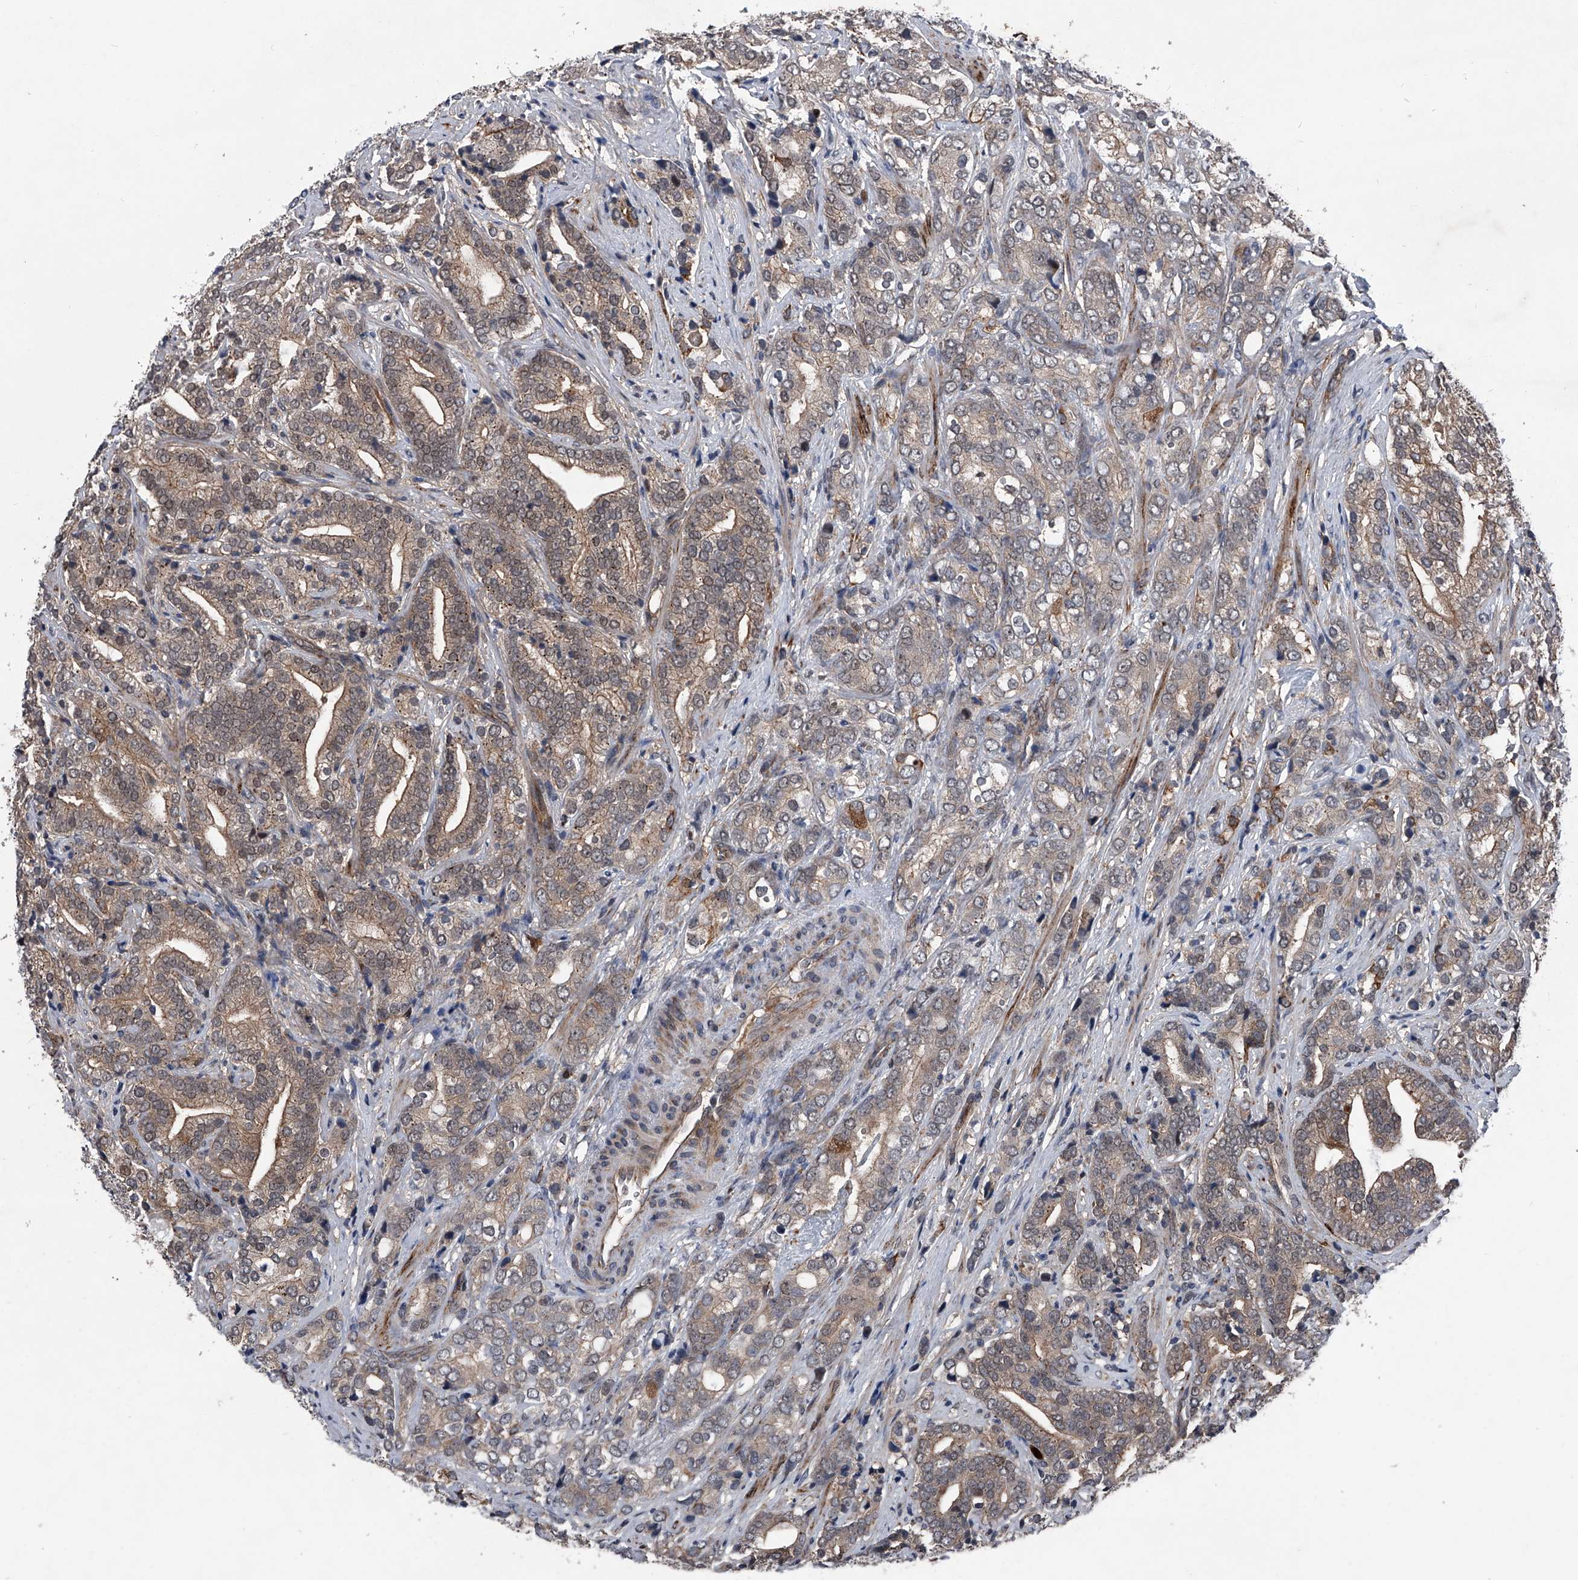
{"staining": {"intensity": "moderate", "quantity": ">75%", "location": "cytoplasmic/membranous,nuclear"}, "tissue": "prostate cancer", "cell_type": "Tumor cells", "image_type": "cancer", "snomed": [{"axis": "morphology", "description": "Adenocarcinoma, High grade"}, {"axis": "topography", "description": "Prostate"}], "caption": "Protein staining of prostate high-grade adenocarcinoma tissue shows moderate cytoplasmic/membranous and nuclear staining in about >75% of tumor cells. (Stains: DAB in brown, nuclei in blue, Microscopy: brightfield microscopy at high magnification).", "gene": "MAPKAP1", "patient": {"sex": "male", "age": 57}}